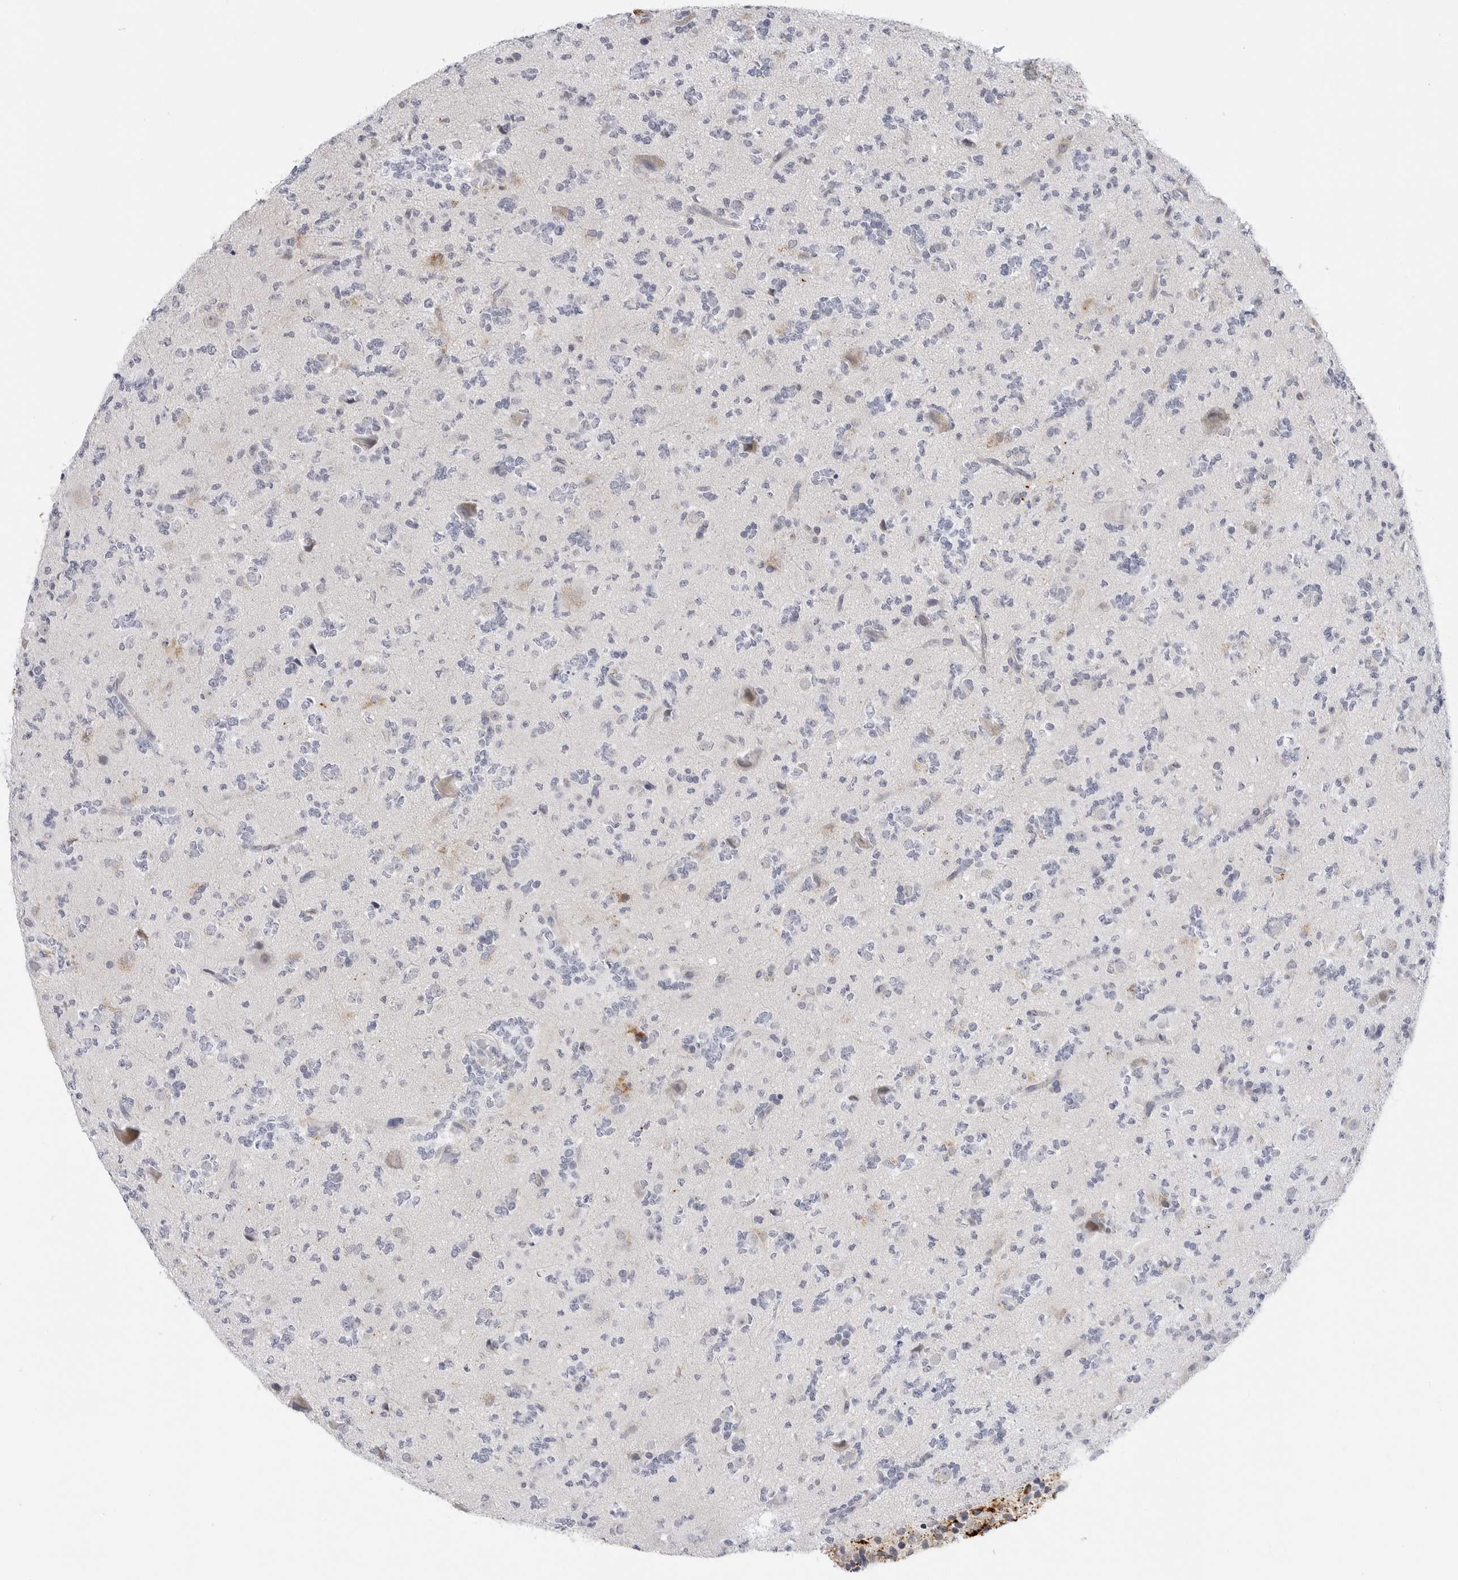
{"staining": {"intensity": "negative", "quantity": "none", "location": "none"}, "tissue": "glioma", "cell_type": "Tumor cells", "image_type": "cancer", "snomed": [{"axis": "morphology", "description": "Glioma, malignant, High grade"}, {"axis": "topography", "description": "Brain"}], "caption": "IHC of glioma displays no positivity in tumor cells.", "gene": "HSPB7", "patient": {"sex": "female", "age": 62}}